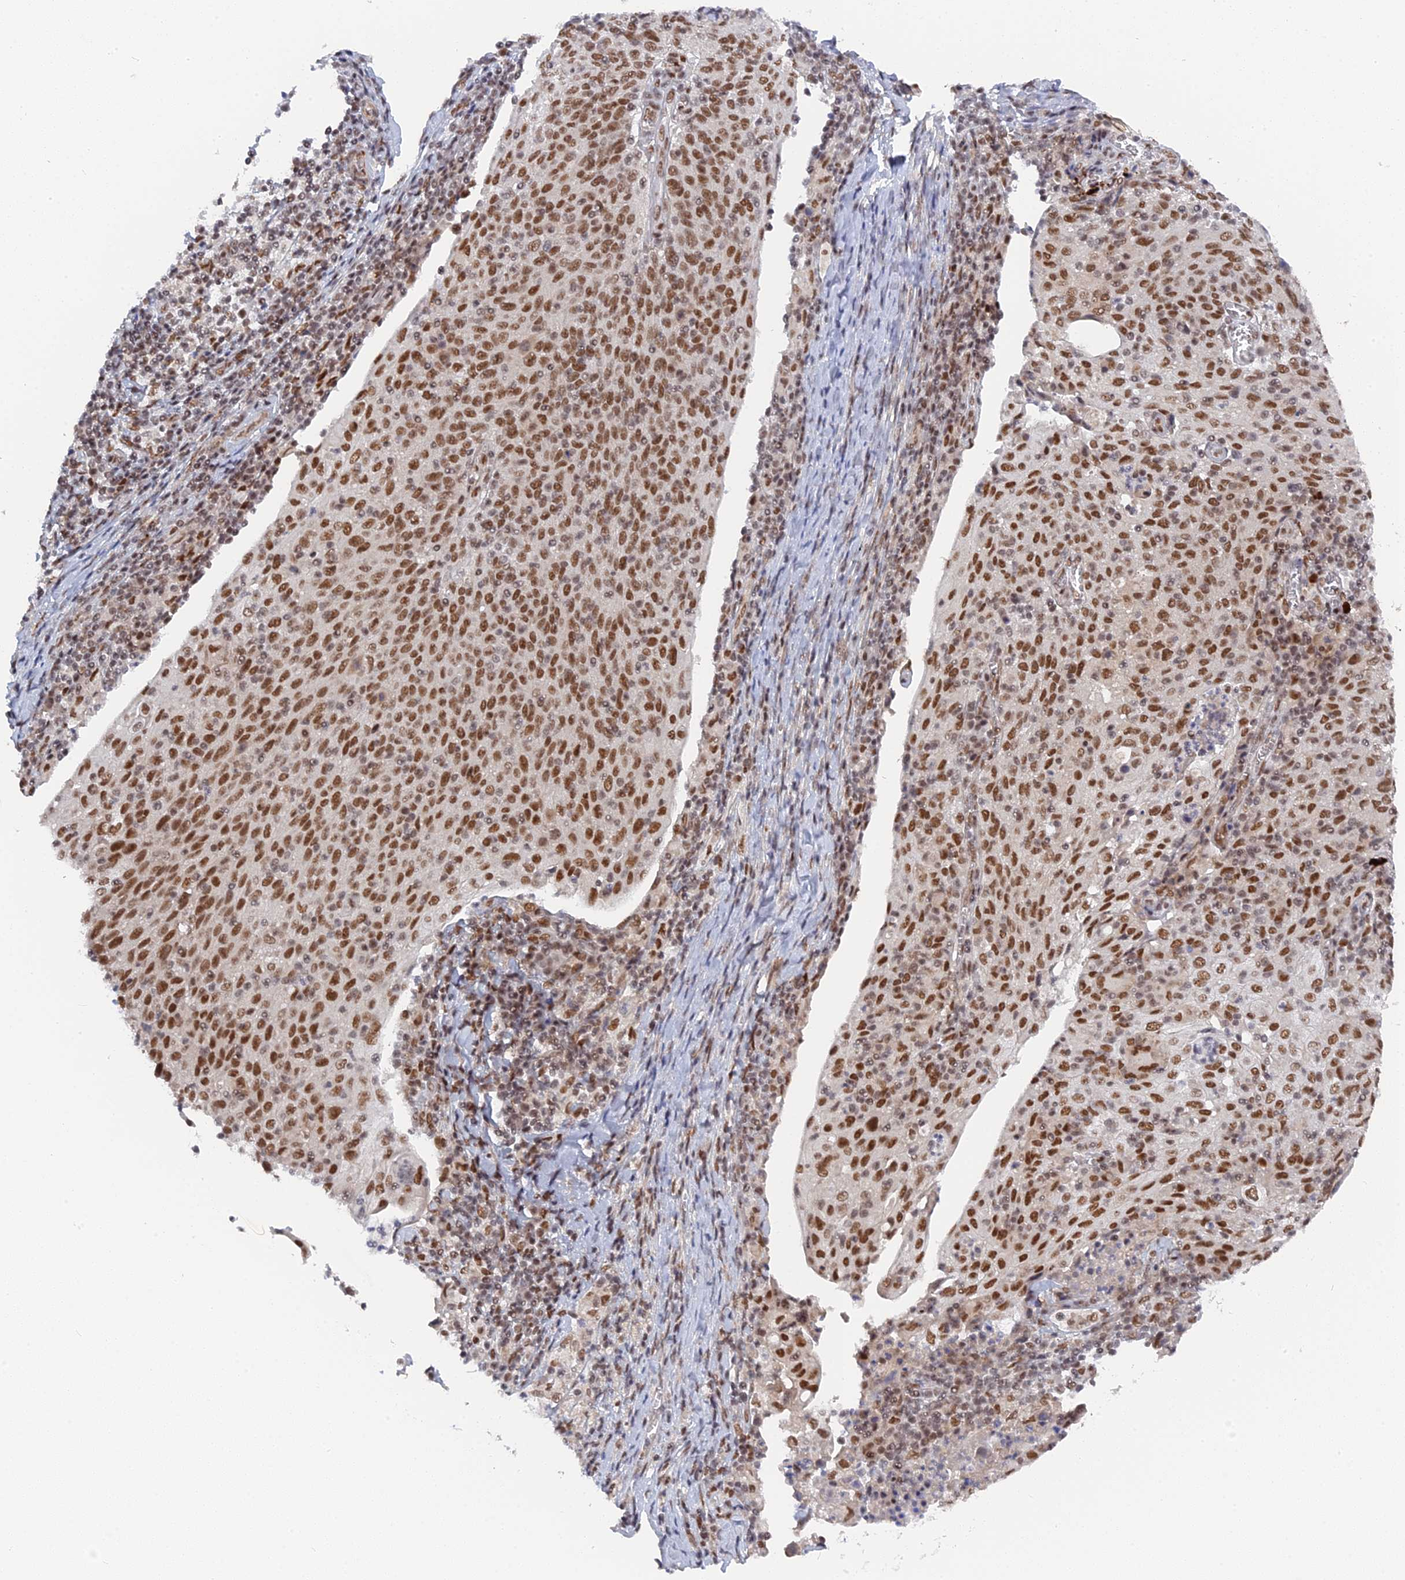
{"staining": {"intensity": "strong", "quantity": ">75%", "location": "nuclear"}, "tissue": "cervical cancer", "cell_type": "Tumor cells", "image_type": "cancer", "snomed": [{"axis": "morphology", "description": "Squamous cell carcinoma, NOS"}, {"axis": "topography", "description": "Cervix"}], "caption": "Cervical cancer (squamous cell carcinoma) was stained to show a protein in brown. There is high levels of strong nuclear positivity in approximately >75% of tumor cells.", "gene": "CCDC85A", "patient": {"sex": "female", "age": 52}}